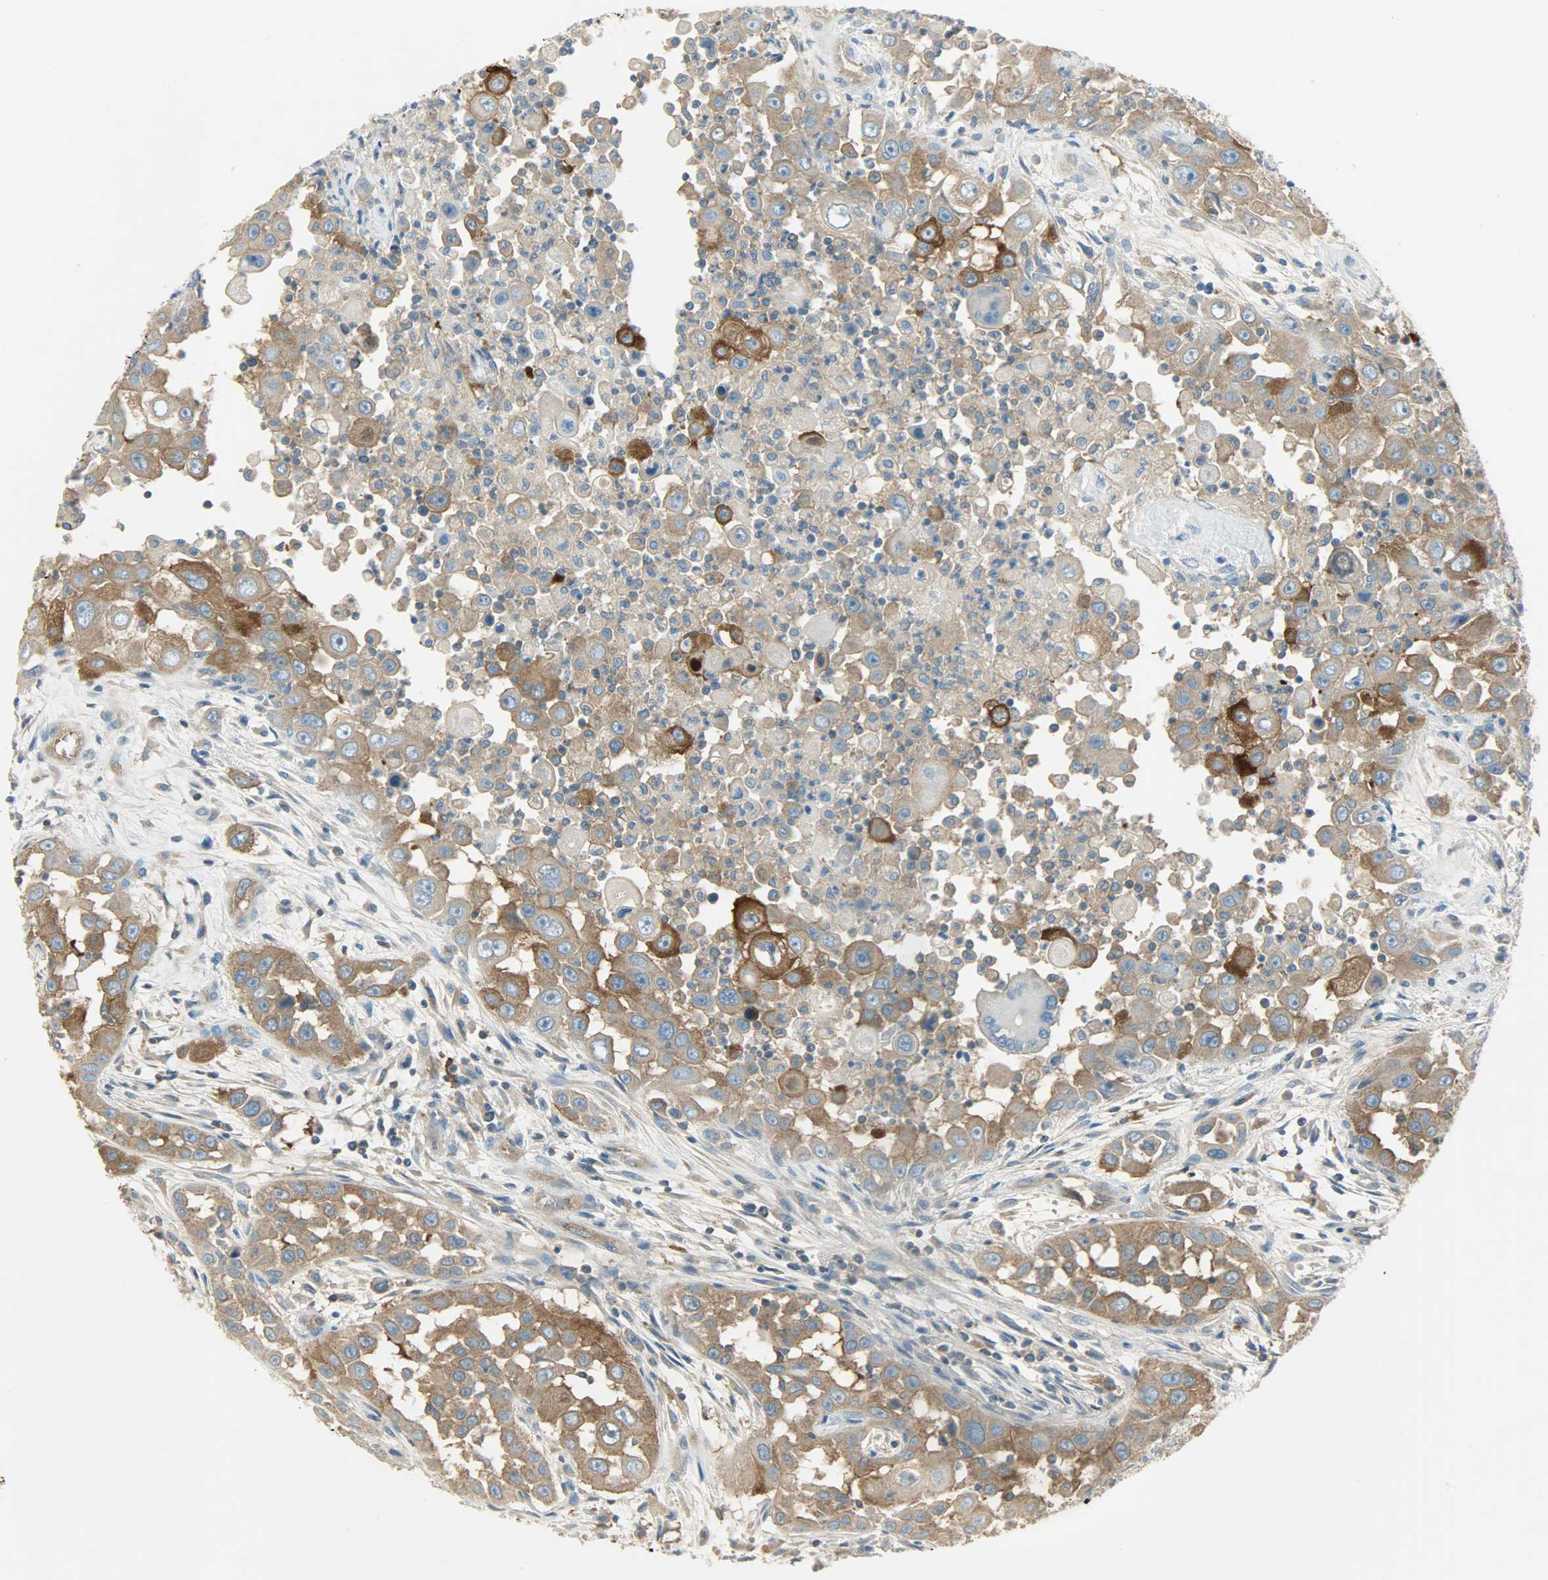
{"staining": {"intensity": "moderate", "quantity": ">75%", "location": "cytoplasmic/membranous"}, "tissue": "head and neck cancer", "cell_type": "Tumor cells", "image_type": "cancer", "snomed": [{"axis": "morphology", "description": "Carcinoma, NOS"}, {"axis": "topography", "description": "Head-Neck"}], "caption": "An image showing moderate cytoplasmic/membranous positivity in about >75% of tumor cells in head and neck cancer, as visualized by brown immunohistochemical staining.", "gene": "TSC22D2", "patient": {"sex": "male", "age": 87}}